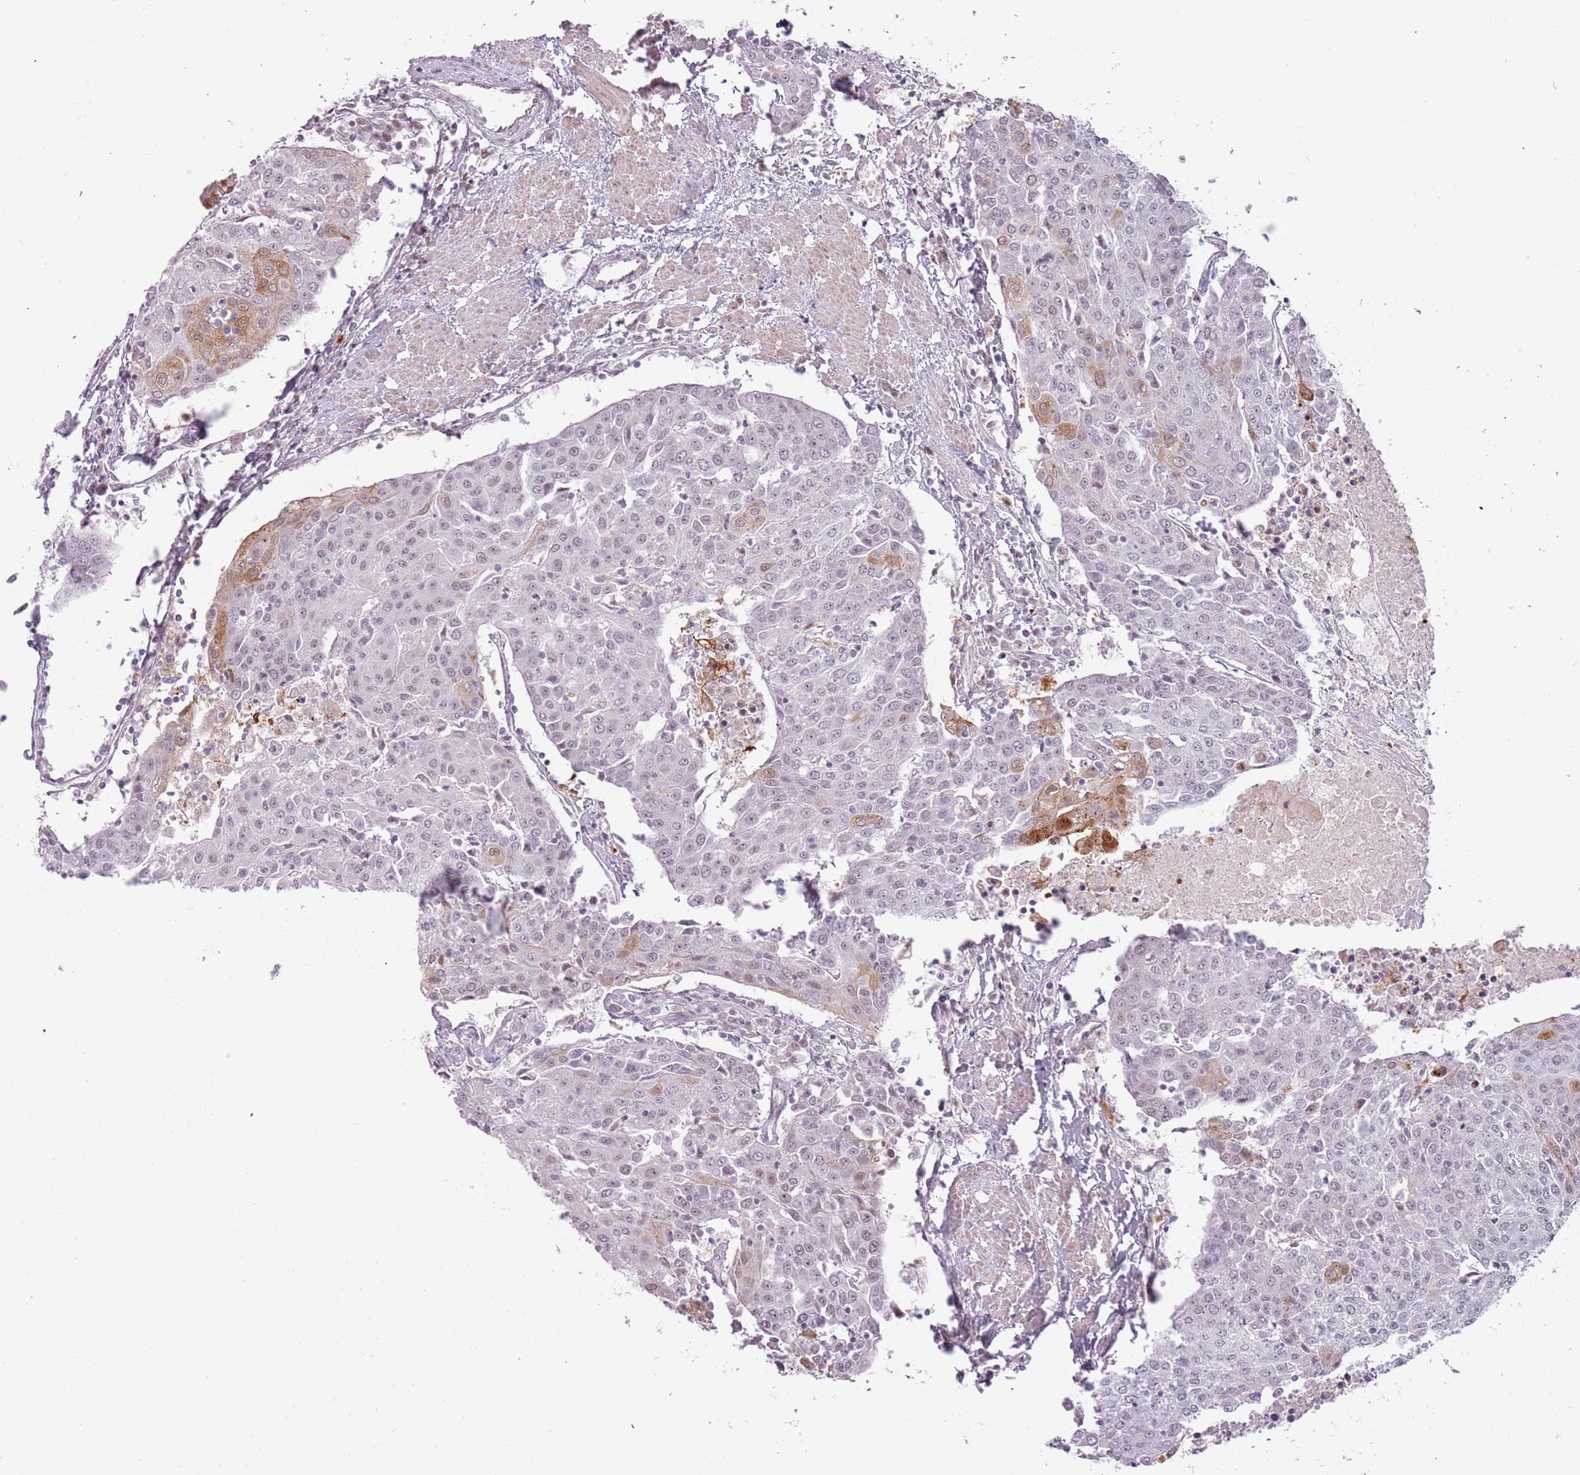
{"staining": {"intensity": "moderate", "quantity": "<25%", "location": "cytoplasmic/membranous"}, "tissue": "urothelial cancer", "cell_type": "Tumor cells", "image_type": "cancer", "snomed": [{"axis": "morphology", "description": "Urothelial carcinoma, High grade"}, {"axis": "topography", "description": "Urinary bladder"}], "caption": "Immunohistochemical staining of human high-grade urothelial carcinoma shows low levels of moderate cytoplasmic/membranous protein expression in approximately <25% of tumor cells. (Stains: DAB (3,3'-diaminobenzidine) in brown, nuclei in blue, Microscopy: brightfield microscopy at high magnification).", "gene": "REXO4", "patient": {"sex": "female", "age": 85}}